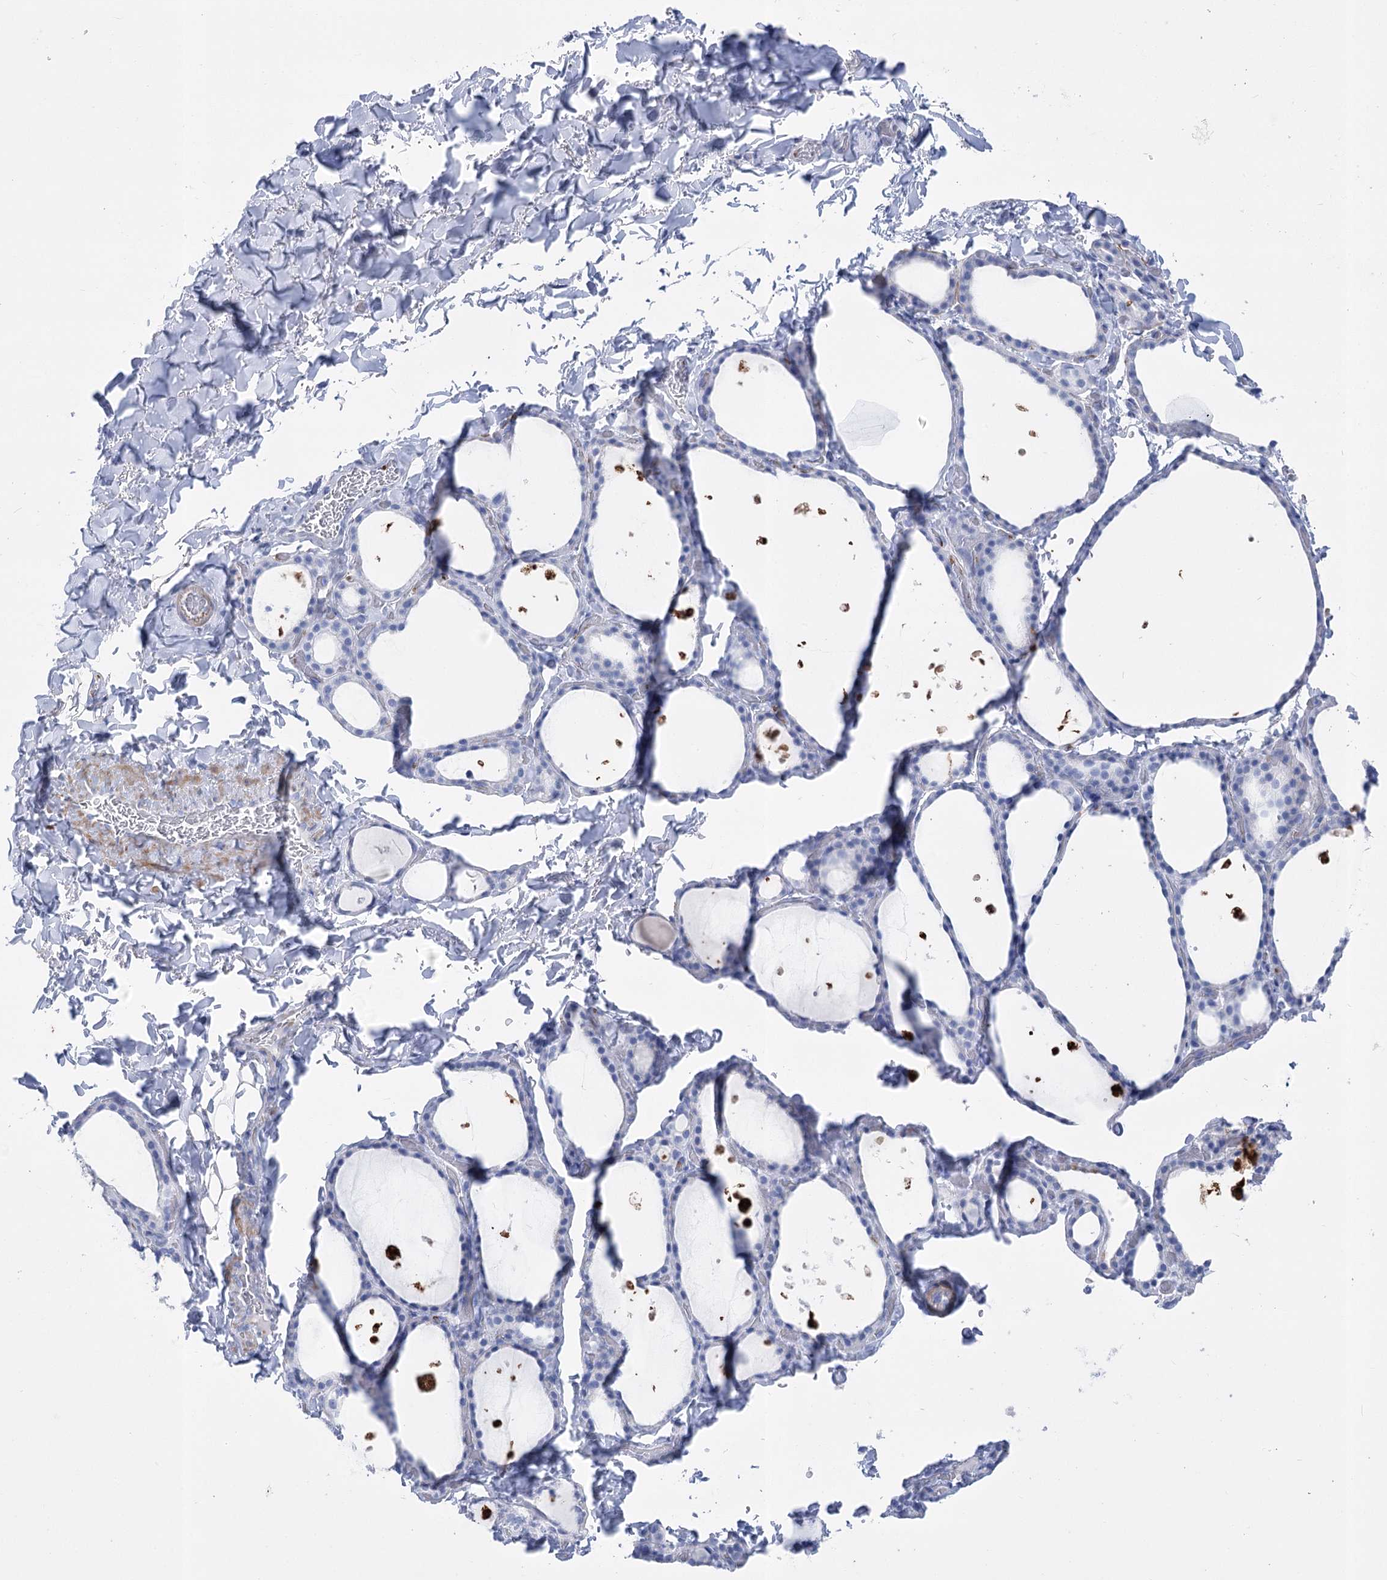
{"staining": {"intensity": "negative", "quantity": "none", "location": "none"}, "tissue": "thyroid gland", "cell_type": "Glandular cells", "image_type": "normal", "snomed": [{"axis": "morphology", "description": "Normal tissue, NOS"}, {"axis": "topography", "description": "Thyroid gland"}], "caption": "Glandular cells are negative for protein expression in benign human thyroid gland. (DAB (3,3'-diaminobenzidine) IHC visualized using brightfield microscopy, high magnification).", "gene": "PCDHA1", "patient": {"sex": "female", "age": 44}}